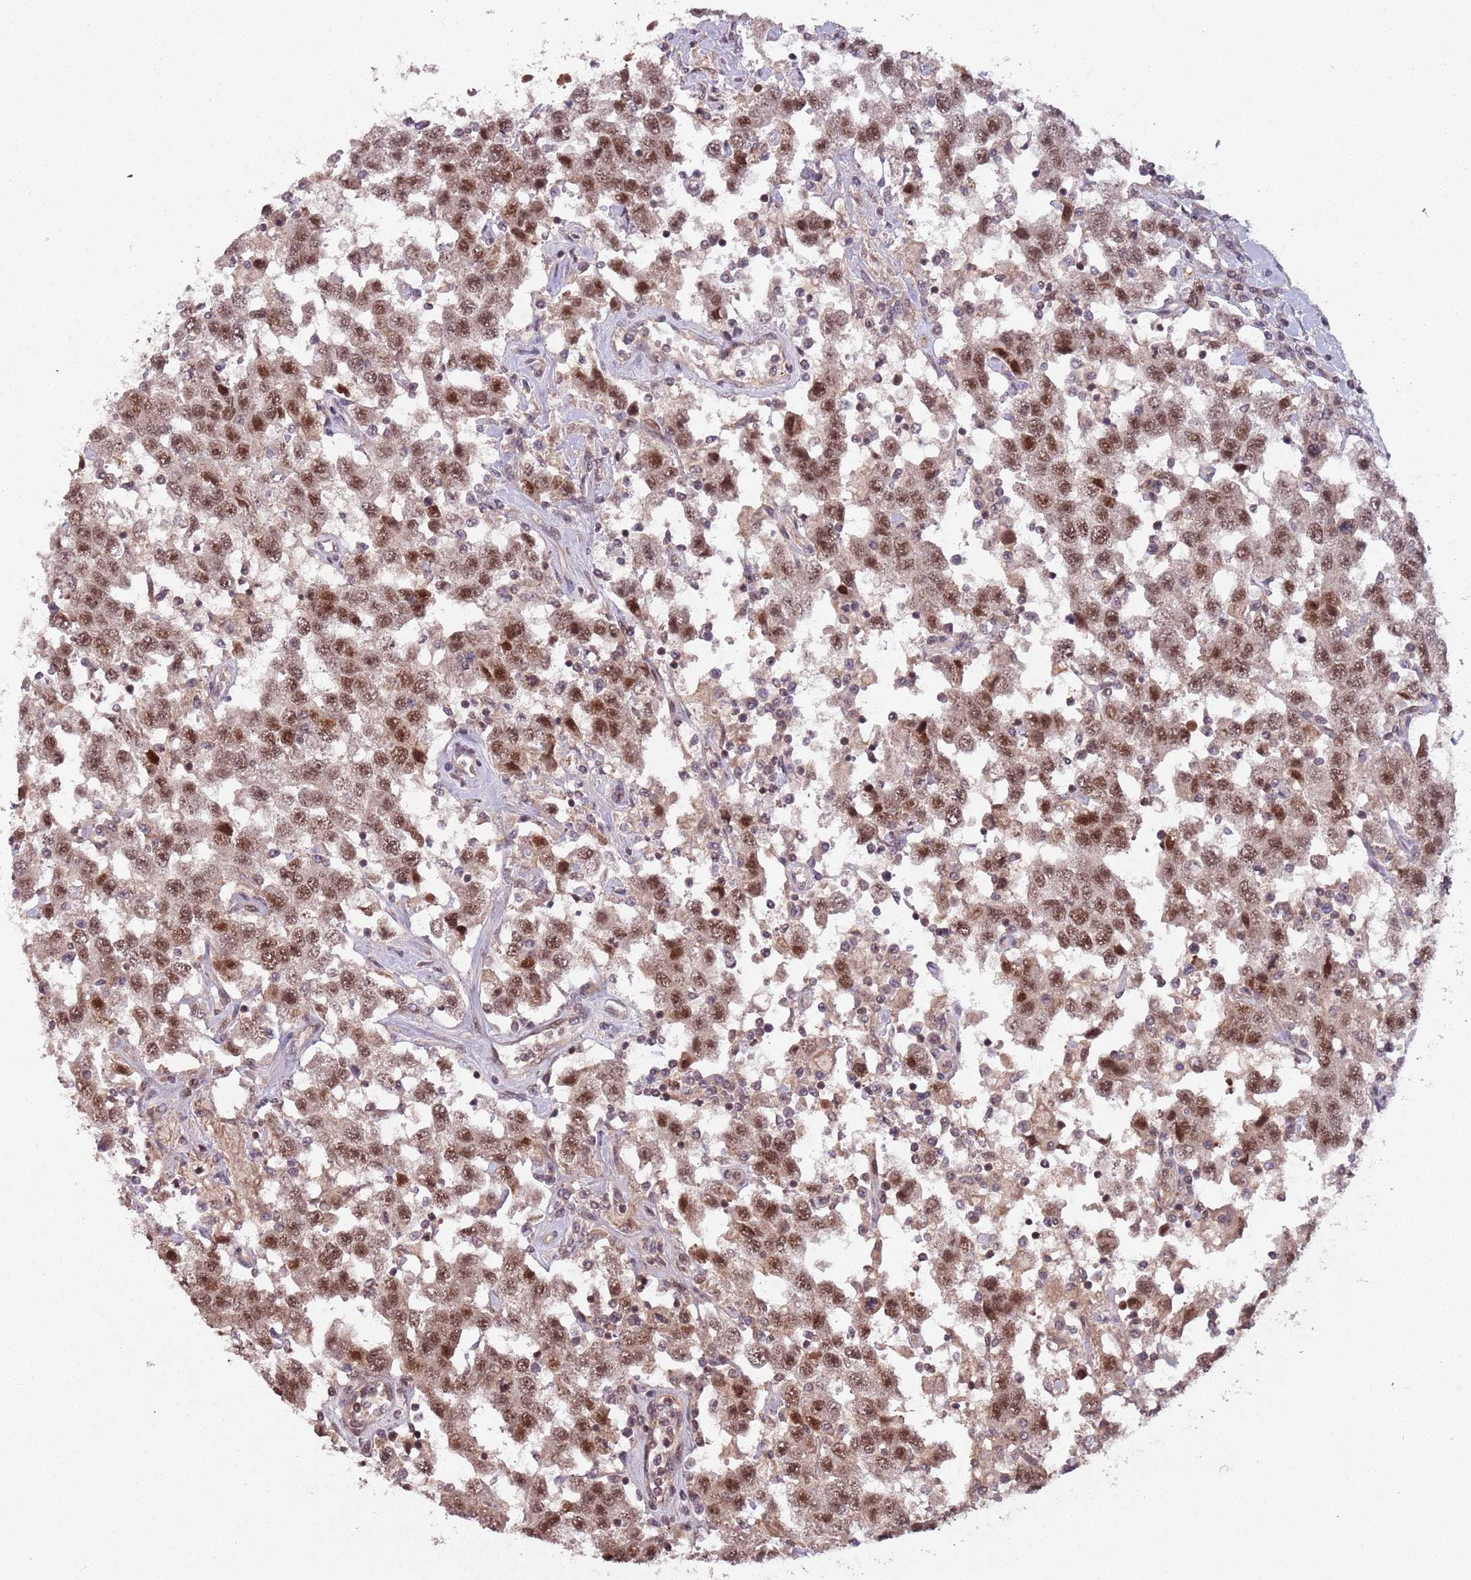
{"staining": {"intensity": "moderate", "quantity": ">75%", "location": "nuclear"}, "tissue": "testis cancer", "cell_type": "Tumor cells", "image_type": "cancer", "snomed": [{"axis": "morphology", "description": "Seminoma, NOS"}, {"axis": "topography", "description": "Testis"}], "caption": "Tumor cells reveal medium levels of moderate nuclear positivity in about >75% of cells in testis cancer.", "gene": "SUDS3", "patient": {"sex": "male", "age": 41}}